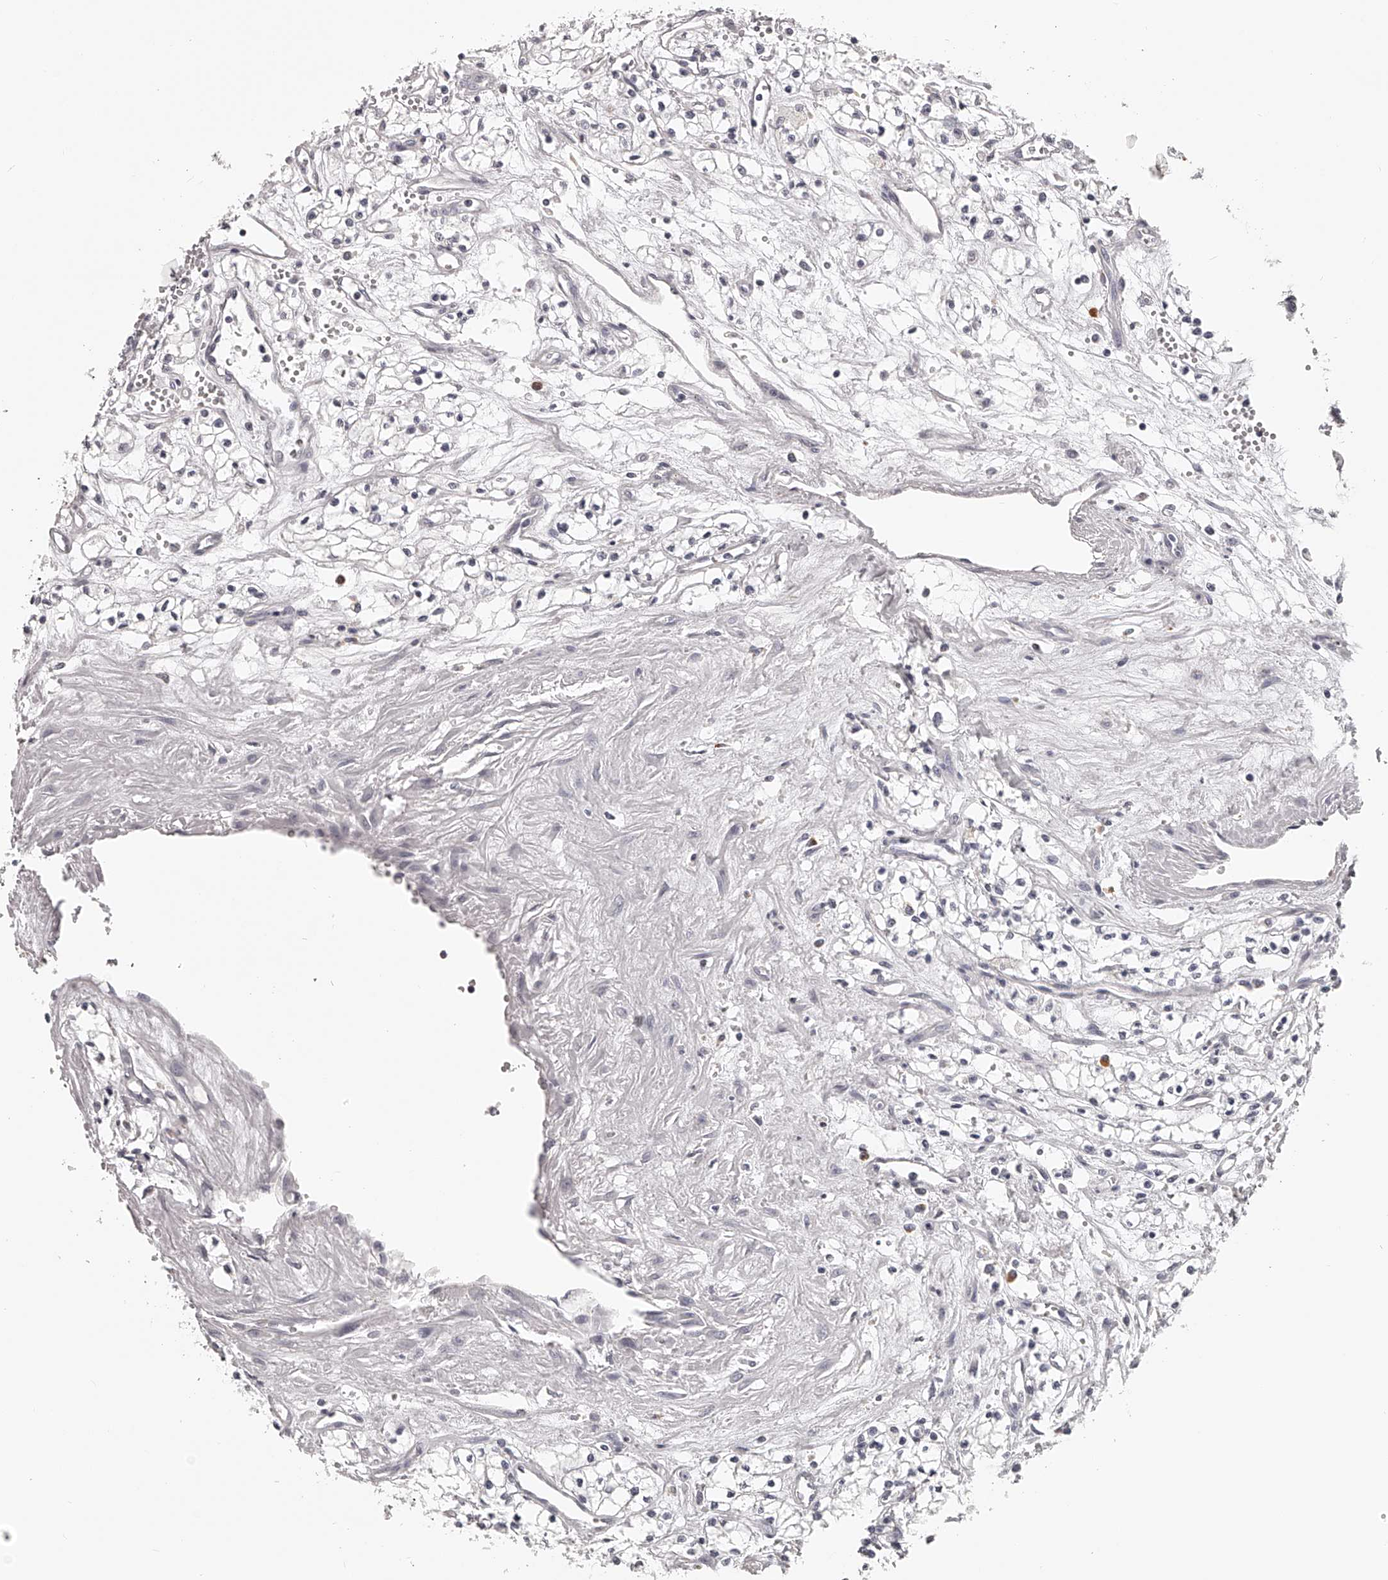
{"staining": {"intensity": "negative", "quantity": "none", "location": "none"}, "tissue": "renal cancer", "cell_type": "Tumor cells", "image_type": "cancer", "snomed": [{"axis": "morphology", "description": "Adenocarcinoma, NOS"}, {"axis": "topography", "description": "Kidney"}], "caption": "High power microscopy image of an IHC micrograph of renal cancer (adenocarcinoma), revealing no significant expression in tumor cells. The staining was performed using DAB (3,3'-diaminobenzidine) to visualize the protein expression in brown, while the nuclei were stained in blue with hematoxylin (Magnification: 20x).", "gene": "DMRT1", "patient": {"sex": "male", "age": 59}}